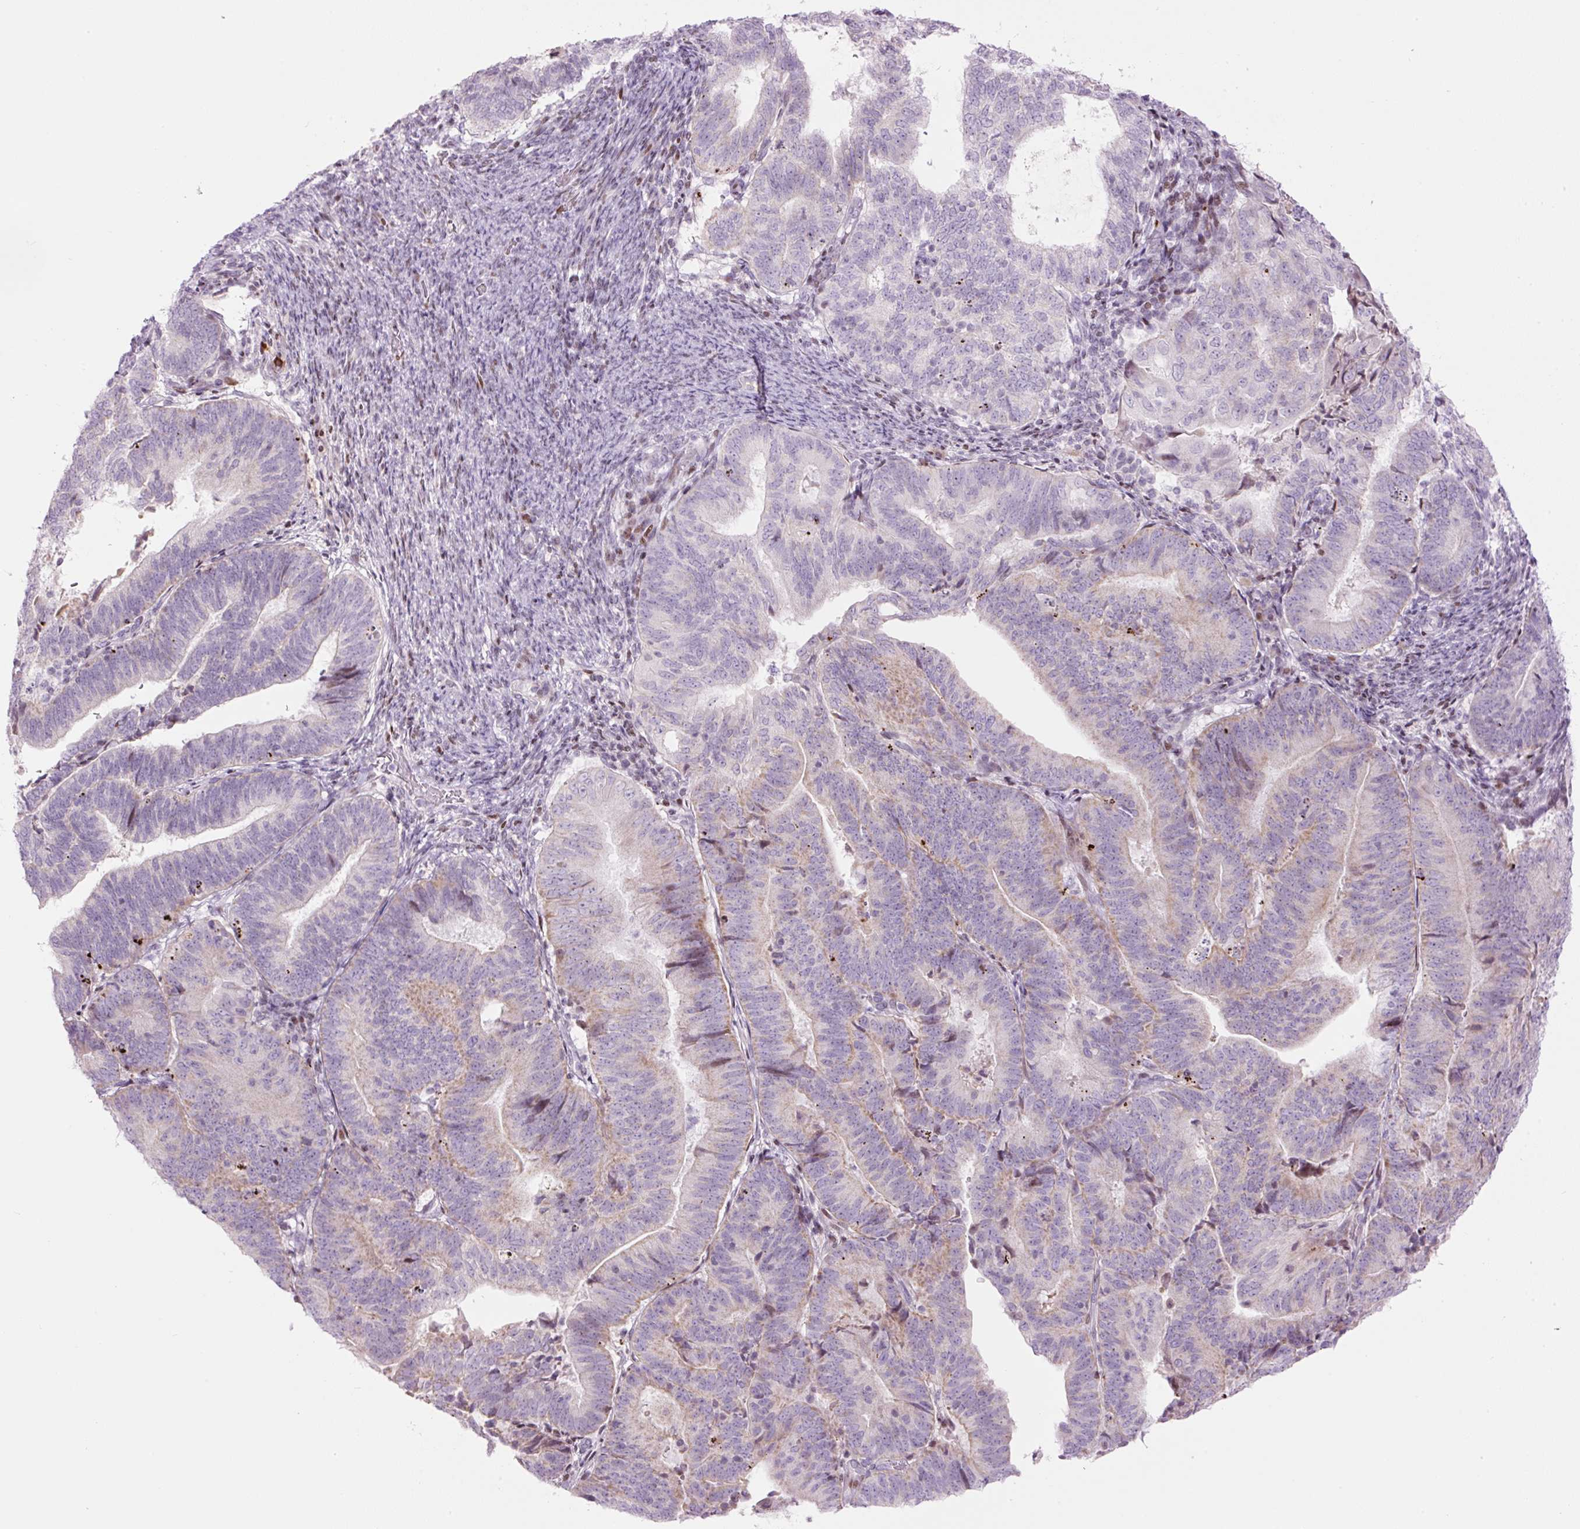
{"staining": {"intensity": "weak", "quantity": "25%-75%", "location": "cytoplasmic/membranous"}, "tissue": "endometrial cancer", "cell_type": "Tumor cells", "image_type": "cancer", "snomed": [{"axis": "morphology", "description": "Adenocarcinoma, NOS"}, {"axis": "topography", "description": "Endometrium"}], "caption": "Human adenocarcinoma (endometrial) stained with a brown dye shows weak cytoplasmic/membranous positive positivity in about 25%-75% of tumor cells.", "gene": "TMEM177", "patient": {"sex": "female", "age": 70}}